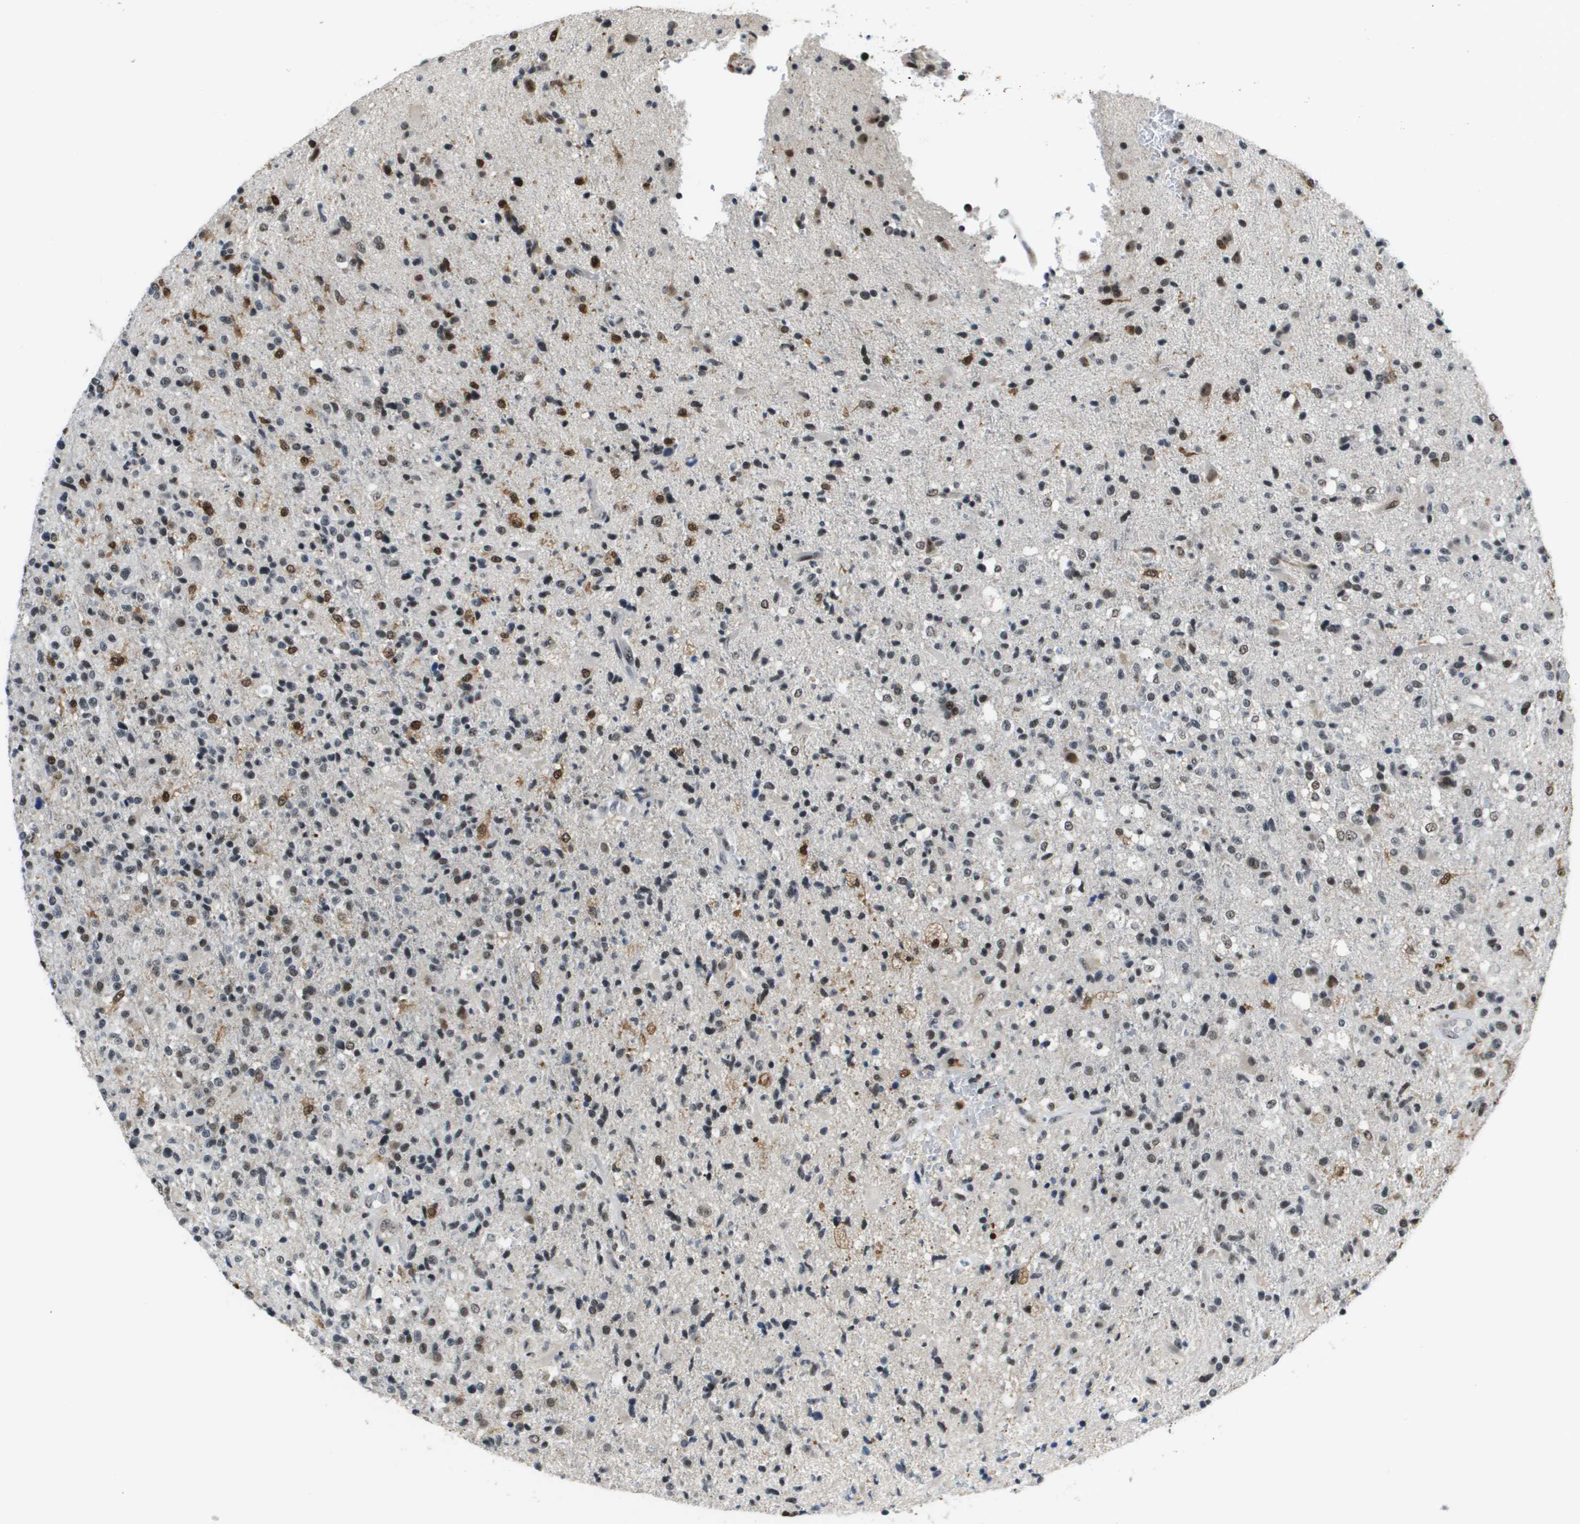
{"staining": {"intensity": "strong", "quantity": "<25%", "location": "nuclear"}, "tissue": "glioma", "cell_type": "Tumor cells", "image_type": "cancer", "snomed": [{"axis": "morphology", "description": "Glioma, malignant, High grade"}, {"axis": "topography", "description": "Brain"}], "caption": "Immunohistochemical staining of high-grade glioma (malignant) shows strong nuclear protein expression in about <25% of tumor cells.", "gene": "EP400", "patient": {"sex": "male", "age": 72}}